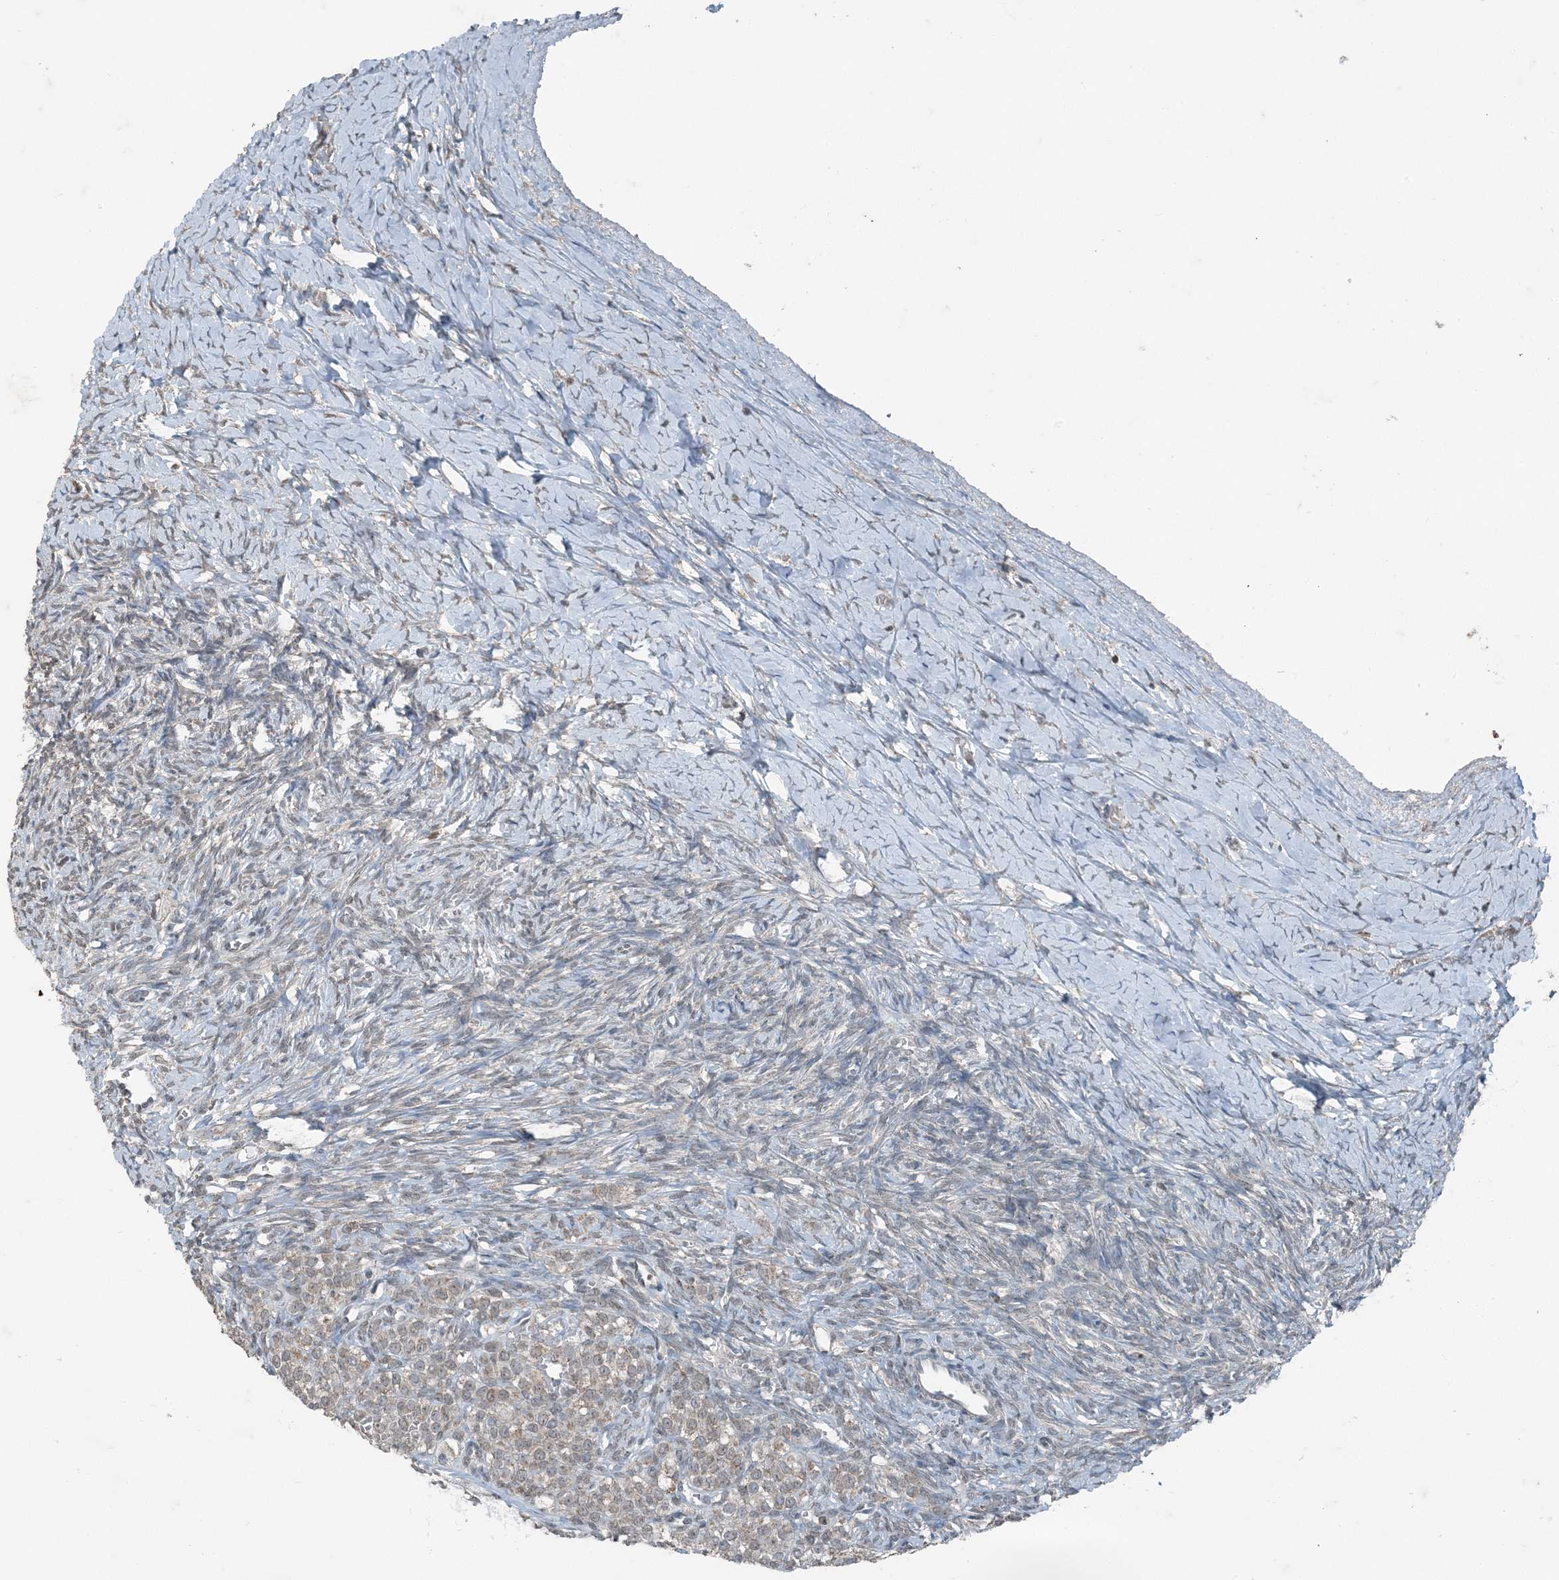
{"staining": {"intensity": "negative", "quantity": "none", "location": "none"}, "tissue": "ovary", "cell_type": "Follicle cells", "image_type": "normal", "snomed": [{"axis": "morphology", "description": "Normal tissue, NOS"}, {"axis": "morphology", "description": "Developmental malformation"}, {"axis": "topography", "description": "Ovary"}], "caption": "Immunohistochemical staining of benign human ovary demonstrates no significant positivity in follicle cells.", "gene": "GNL1", "patient": {"sex": "female", "age": 39}}